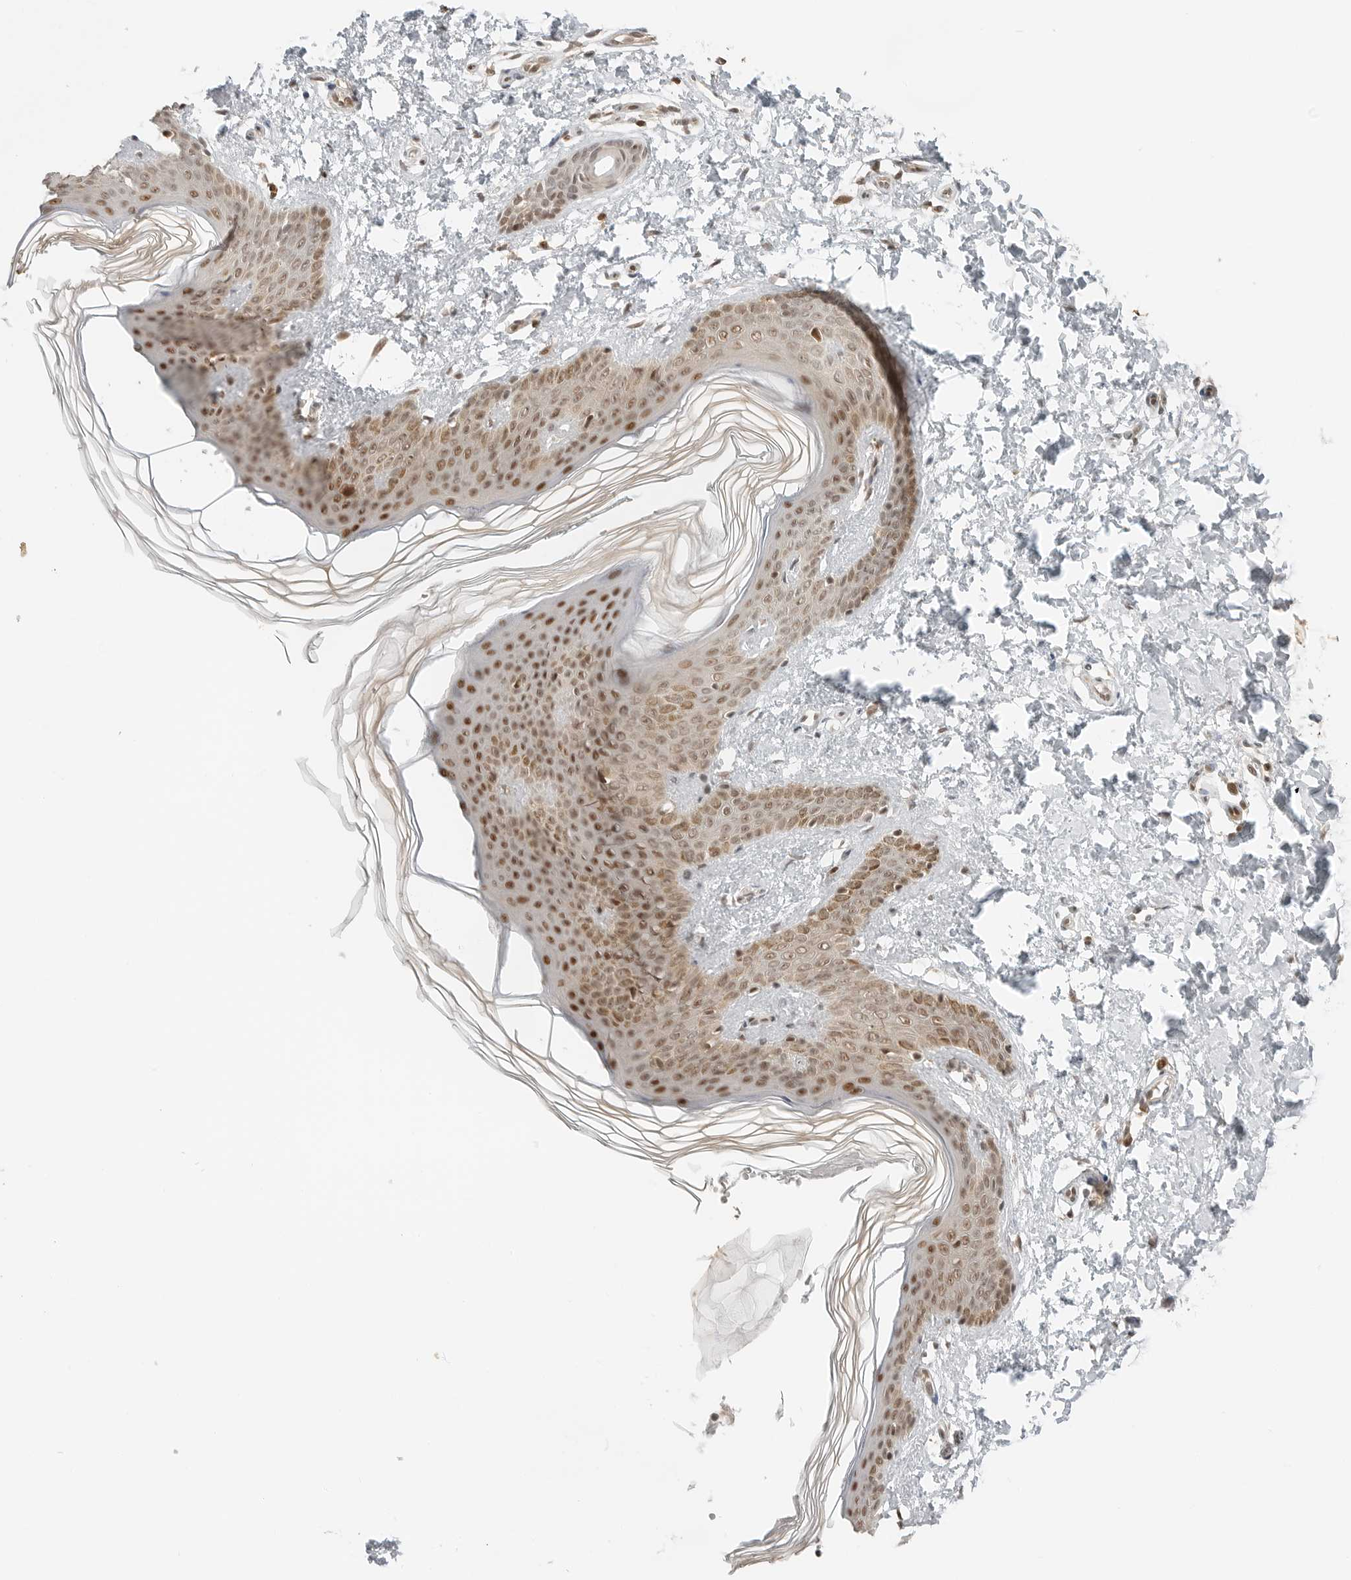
{"staining": {"intensity": "weak", "quantity": ">75%", "location": "nuclear"}, "tissue": "skin", "cell_type": "Fibroblasts", "image_type": "normal", "snomed": [{"axis": "morphology", "description": "Normal tissue, NOS"}, {"axis": "morphology", "description": "Neoplasm, benign, NOS"}, {"axis": "topography", "description": "Skin"}, {"axis": "topography", "description": "Soft tissue"}], "caption": "Immunohistochemical staining of benign skin displays >75% levels of weak nuclear protein expression in about >75% of fibroblasts. (Stains: DAB (3,3'-diaminobenzidine) in brown, nuclei in blue, Microscopy: brightfield microscopy at high magnification).", "gene": "CRTC2", "patient": {"sex": "male", "age": 26}}